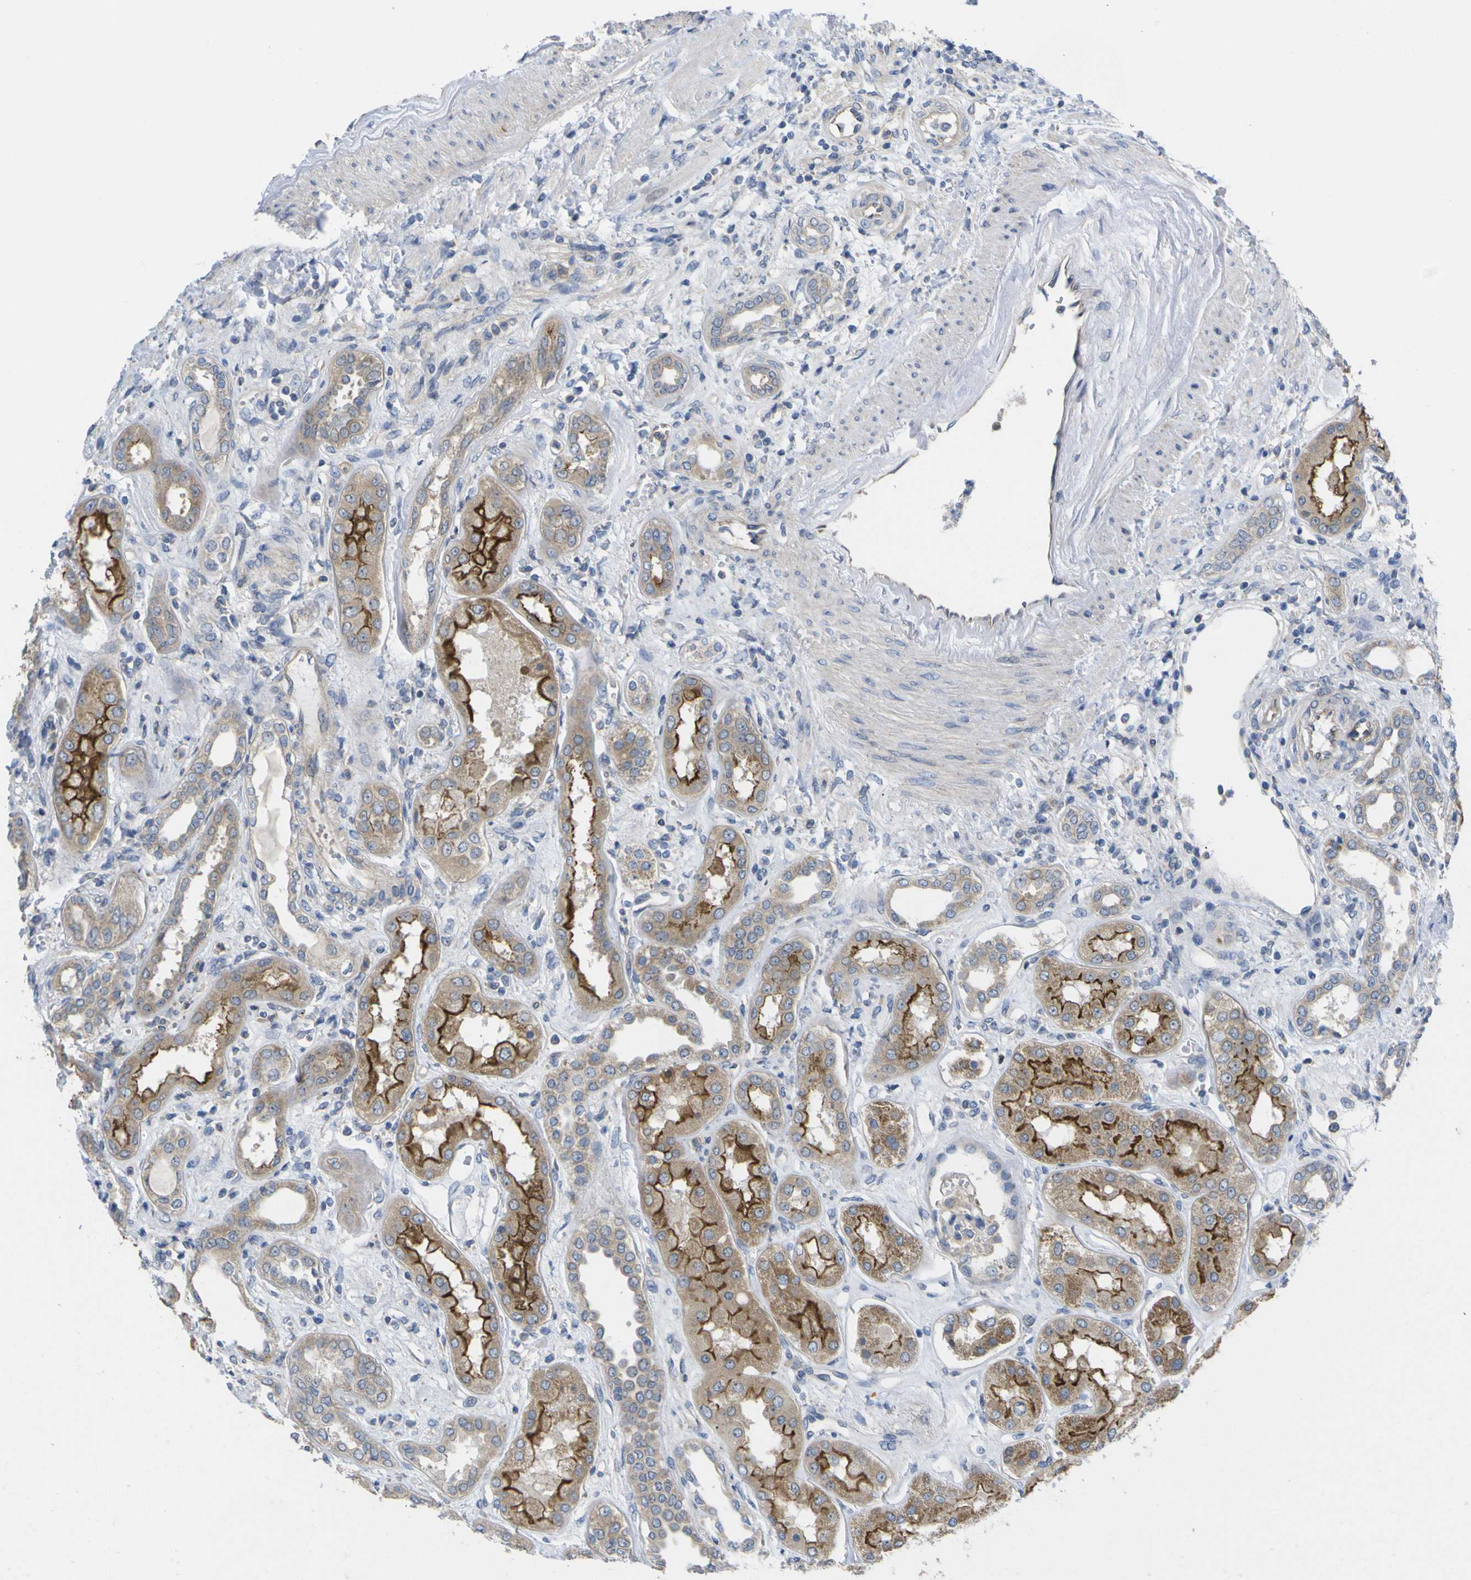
{"staining": {"intensity": "moderate", "quantity": "<25%", "location": "cytoplasmic/membranous"}, "tissue": "kidney", "cell_type": "Cells in glomeruli", "image_type": "normal", "snomed": [{"axis": "morphology", "description": "Normal tissue, NOS"}, {"axis": "topography", "description": "Kidney"}], "caption": "An IHC histopathology image of normal tissue is shown. Protein staining in brown shows moderate cytoplasmic/membranous positivity in kidney within cells in glomeruli. Using DAB (3,3'-diaminobenzidine) (brown) and hematoxylin (blue) stains, captured at high magnification using brightfield microscopy.", "gene": "USH1C", "patient": {"sex": "male", "age": 59}}